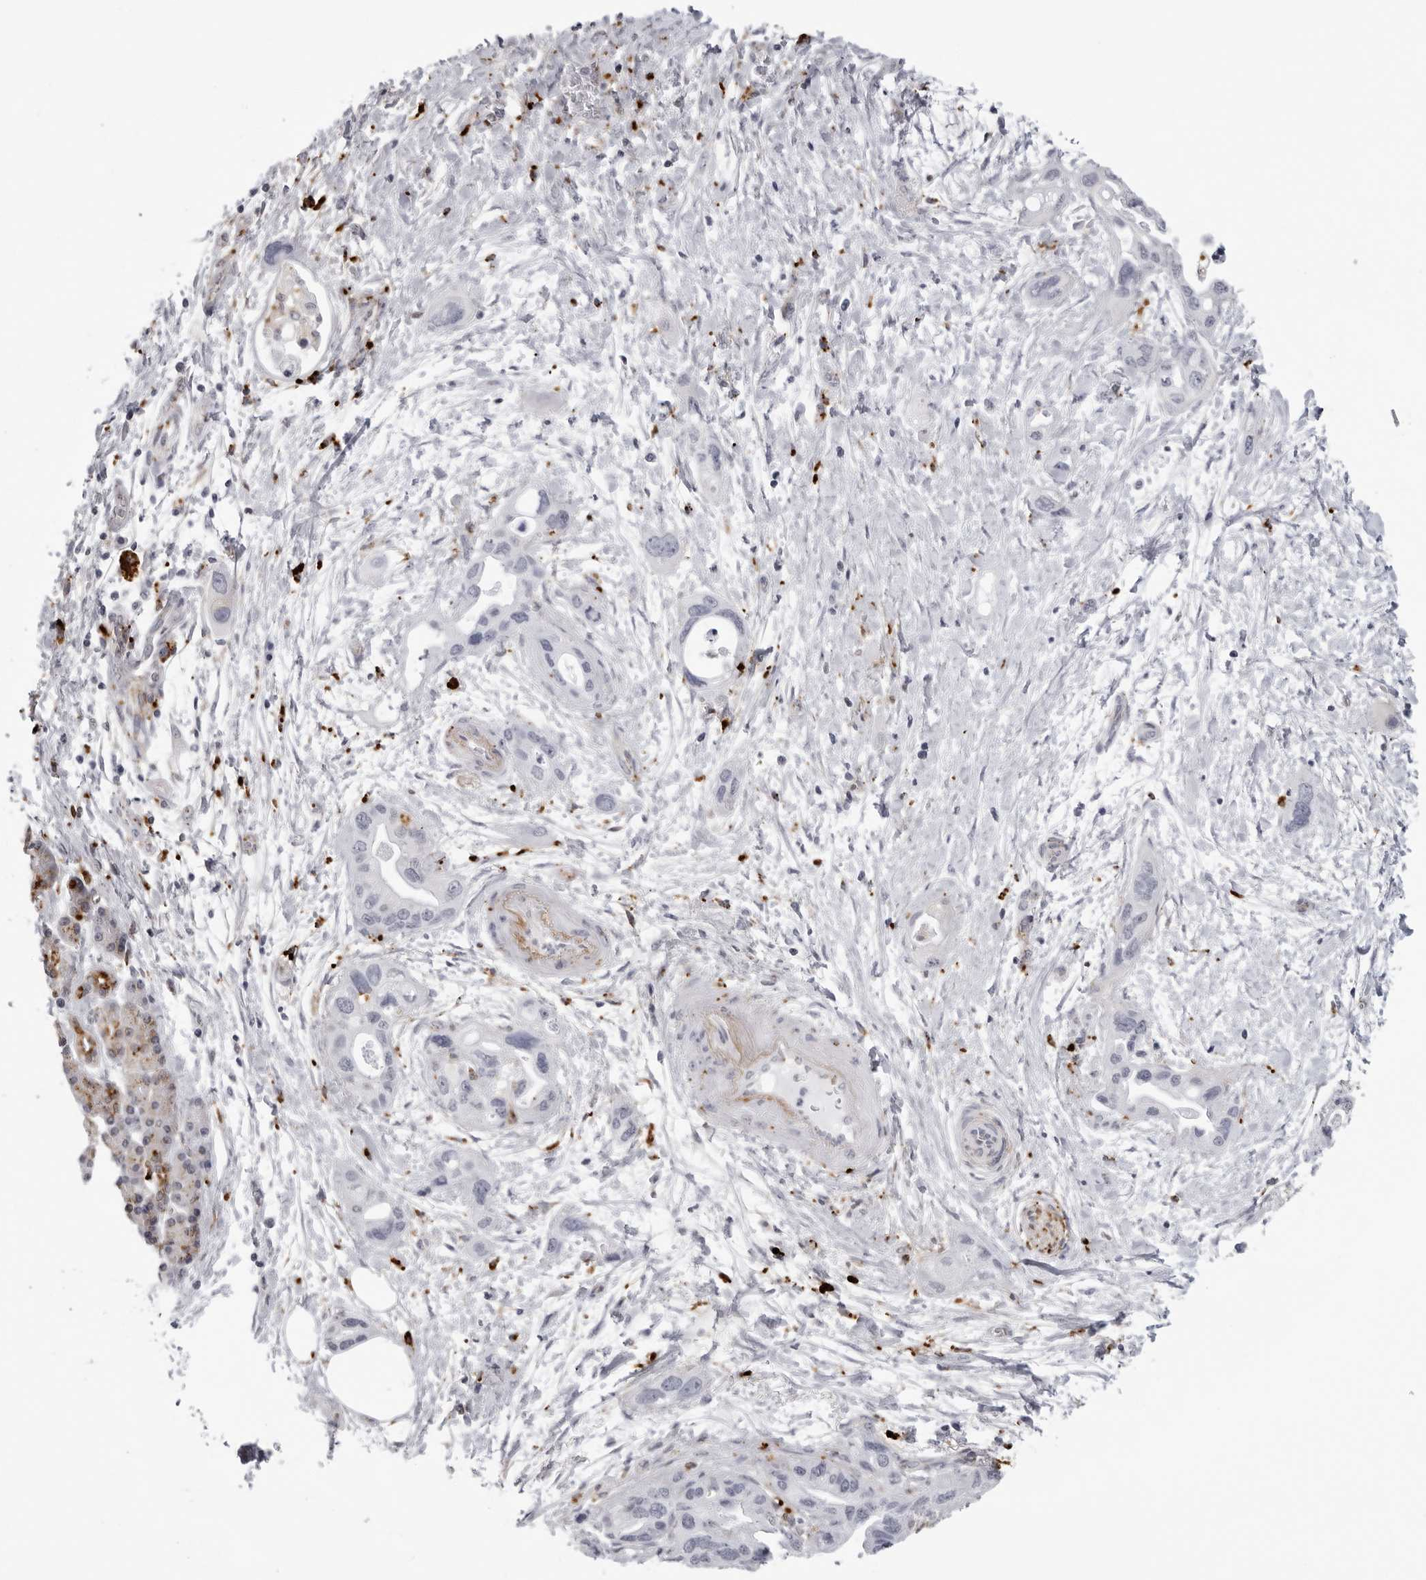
{"staining": {"intensity": "negative", "quantity": "none", "location": "none"}, "tissue": "pancreatic cancer", "cell_type": "Tumor cells", "image_type": "cancer", "snomed": [{"axis": "morphology", "description": "Adenocarcinoma, NOS"}, {"axis": "topography", "description": "Pancreas"}], "caption": "A high-resolution image shows immunohistochemistry staining of adenocarcinoma (pancreatic), which exhibits no significant positivity in tumor cells. Brightfield microscopy of immunohistochemistry stained with DAB (brown) and hematoxylin (blue), captured at high magnification.", "gene": "IL25", "patient": {"sex": "female", "age": 77}}